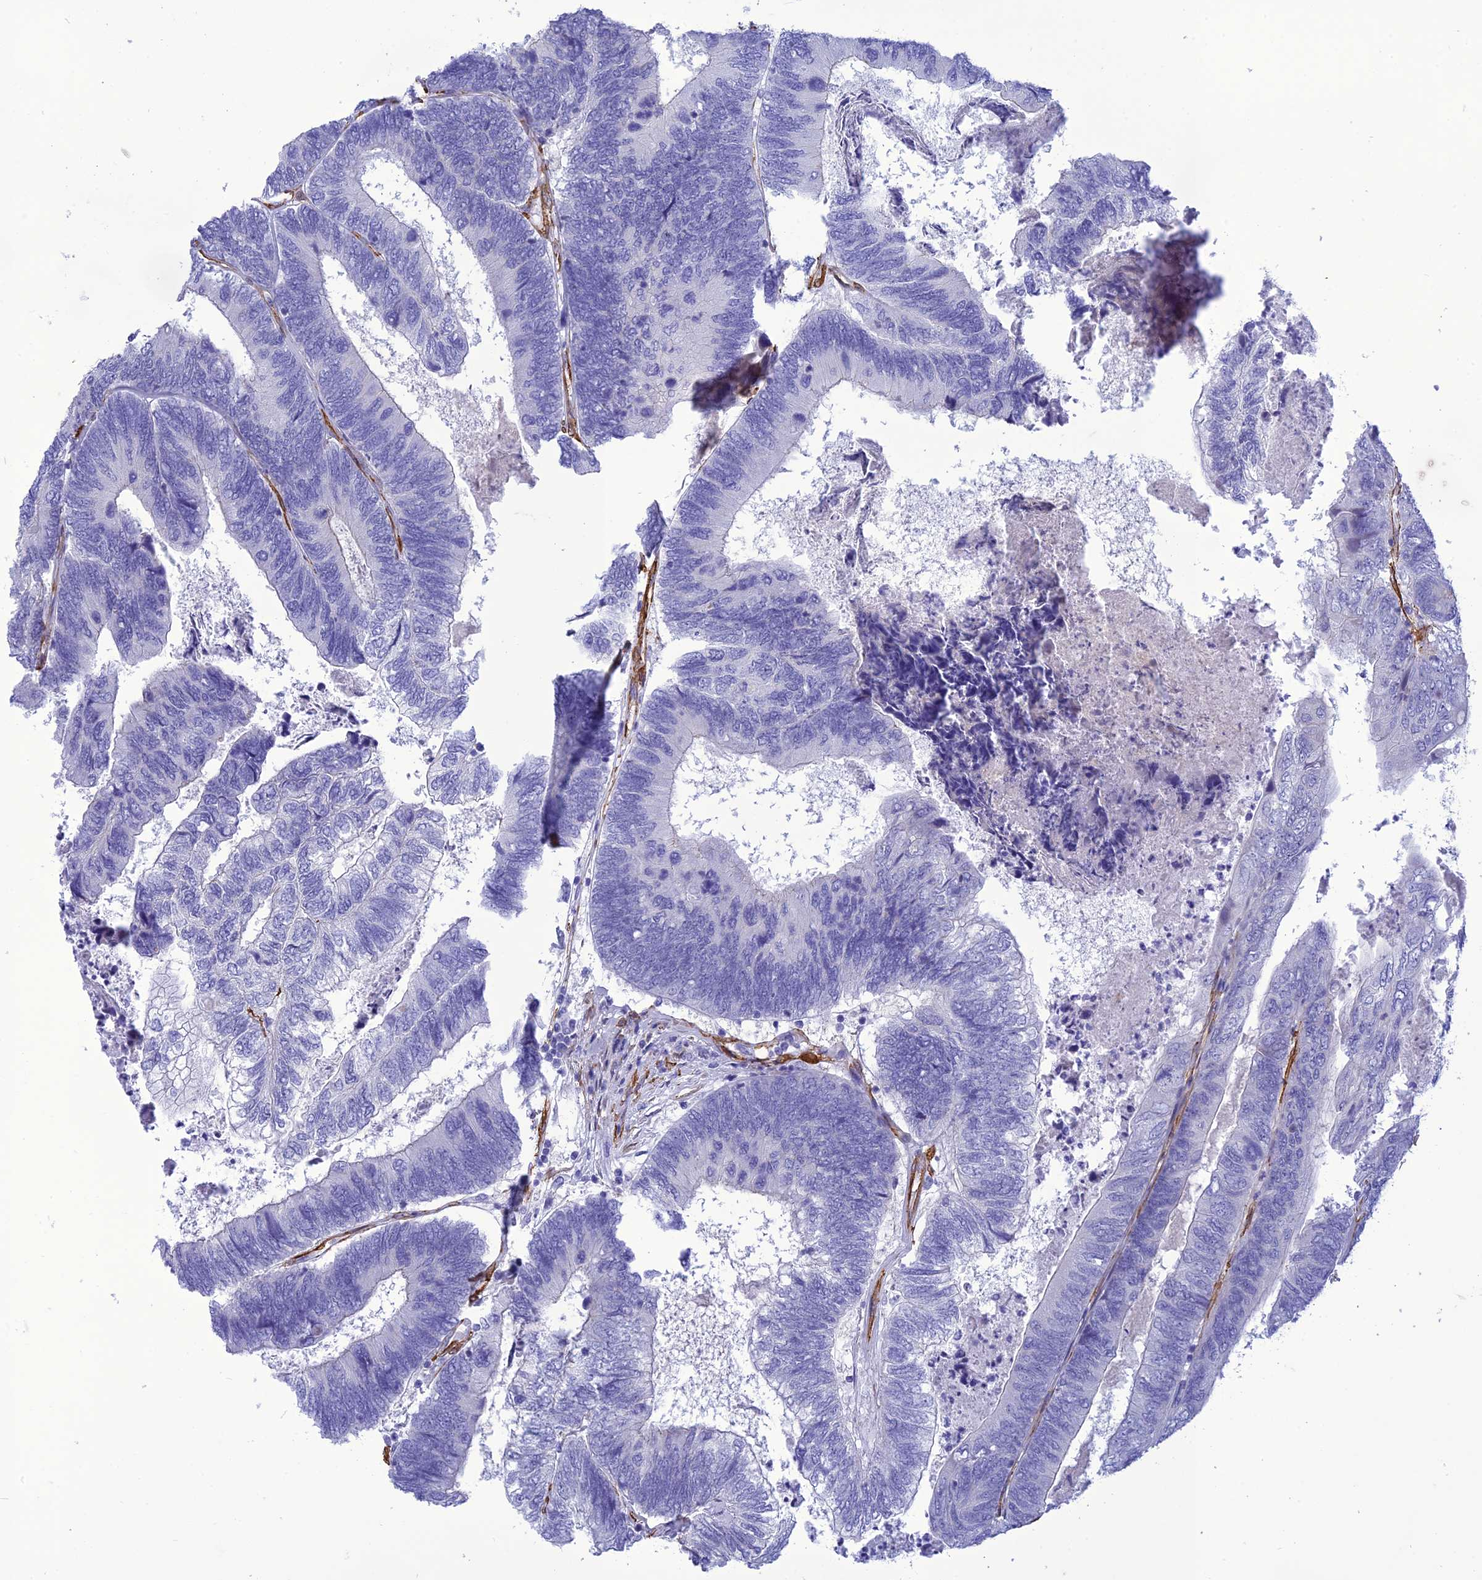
{"staining": {"intensity": "negative", "quantity": "none", "location": "none"}, "tissue": "colorectal cancer", "cell_type": "Tumor cells", "image_type": "cancer", "snomed": [{"axis": "morphology", "description": "Adenocarcinoma, NOS"}, {"axis": "topography", "description": "Colon"}], "caption": "Immunohistochemistry of adenocarcinoma (colorectal) exhibits no expression in tumor cells.", "gene": "NKD1", "patient": {"sex": "female", "age": 67}}